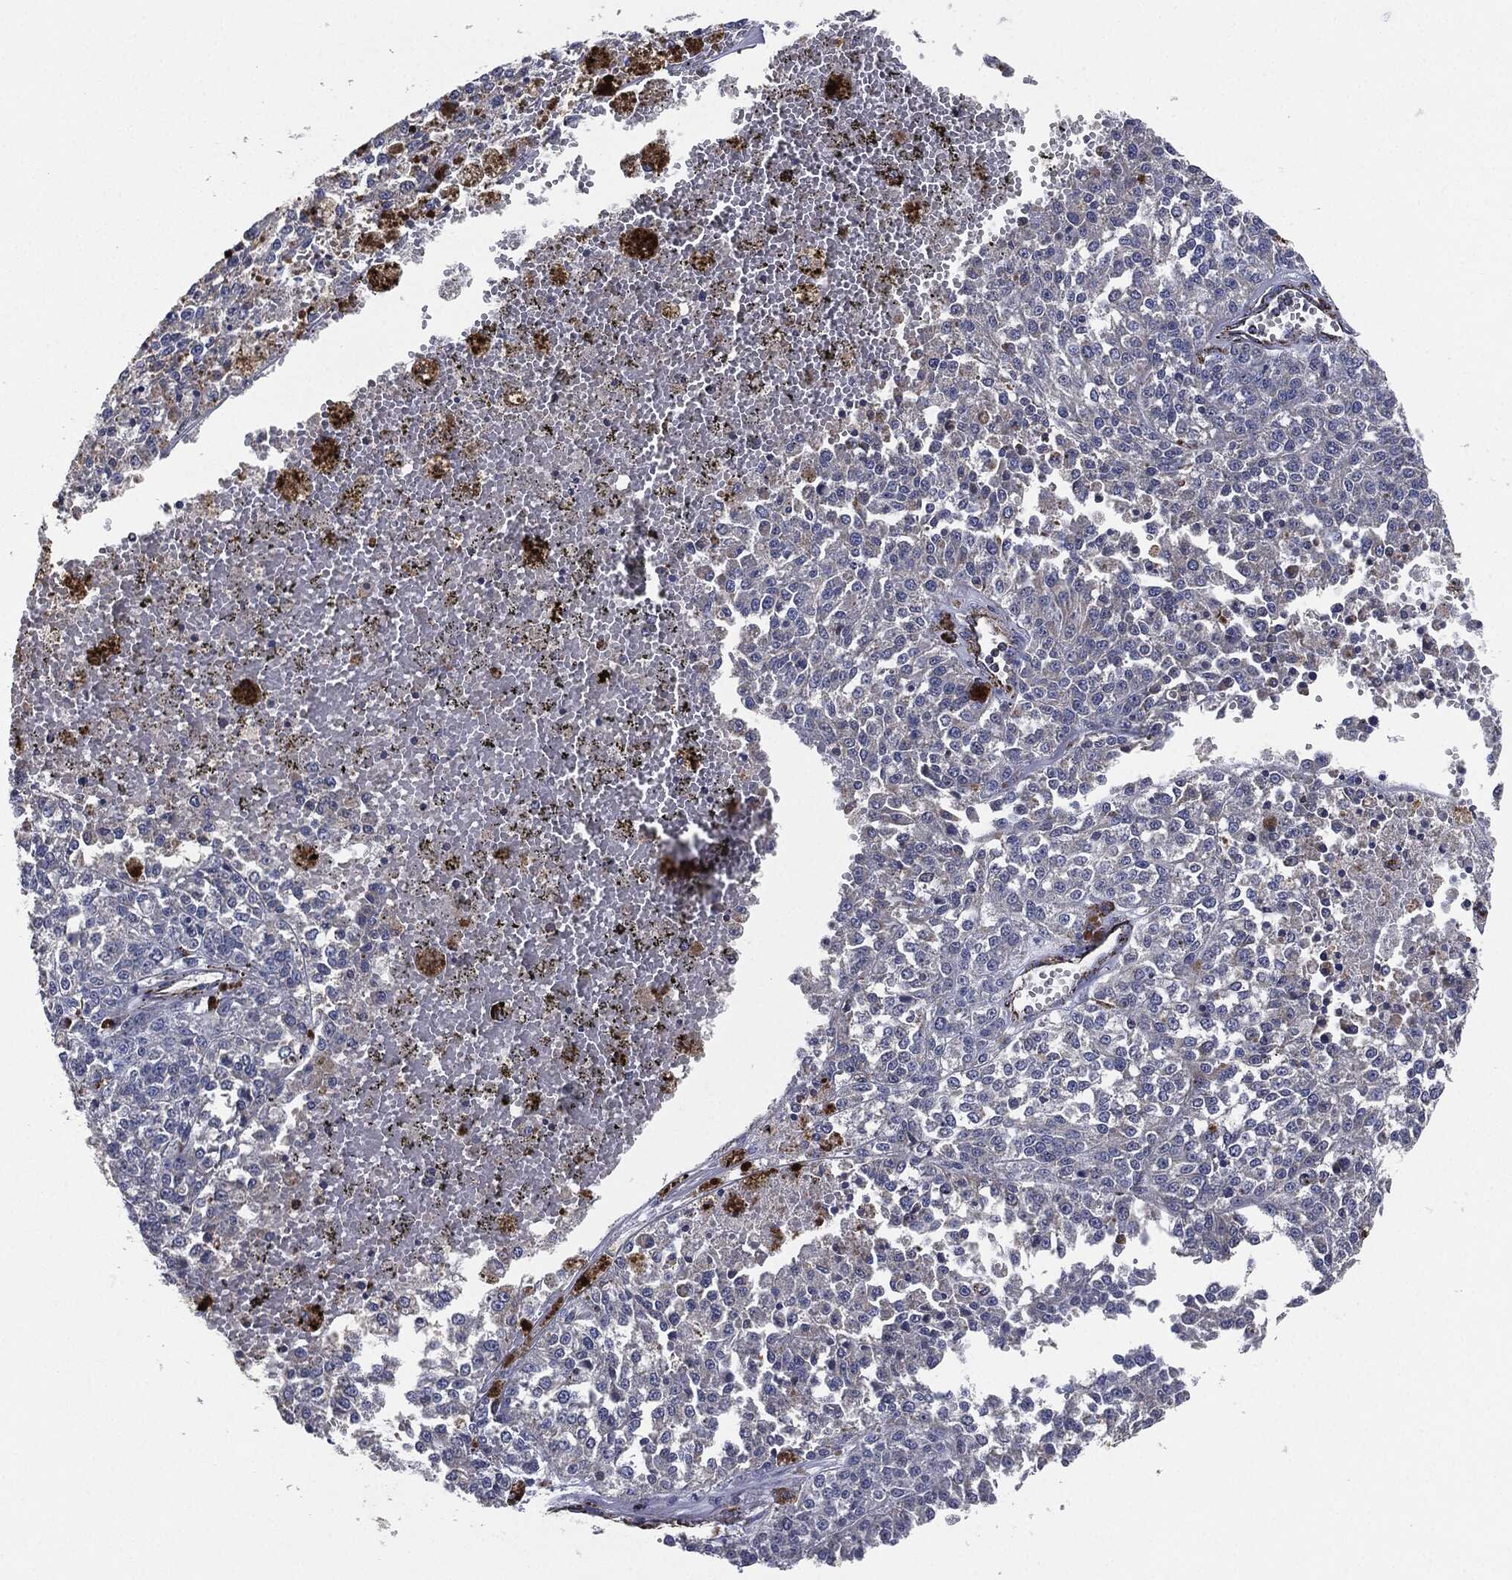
{"staining": {"intensity": "negative", "quantity": "none", "location": "none"}, "tissue": "melanoma", "cell_type": "Tumor cells", "image_type": "cancer", "snomed": [{"axis": "morphology", "description": "Malignant melanoma, Metastatic site"}, {"axis": "topography", "description": "Lymph node"}], "caption": "High magnification brightfield microscopy of malignant melanoma (metastatic site) stained with DAB (brown) and counterstained with hematoxylin (blue): tumor cells show no significant staining.", "gene": "NDUFV2", "patient": {"sex": "female", "age": 64}}